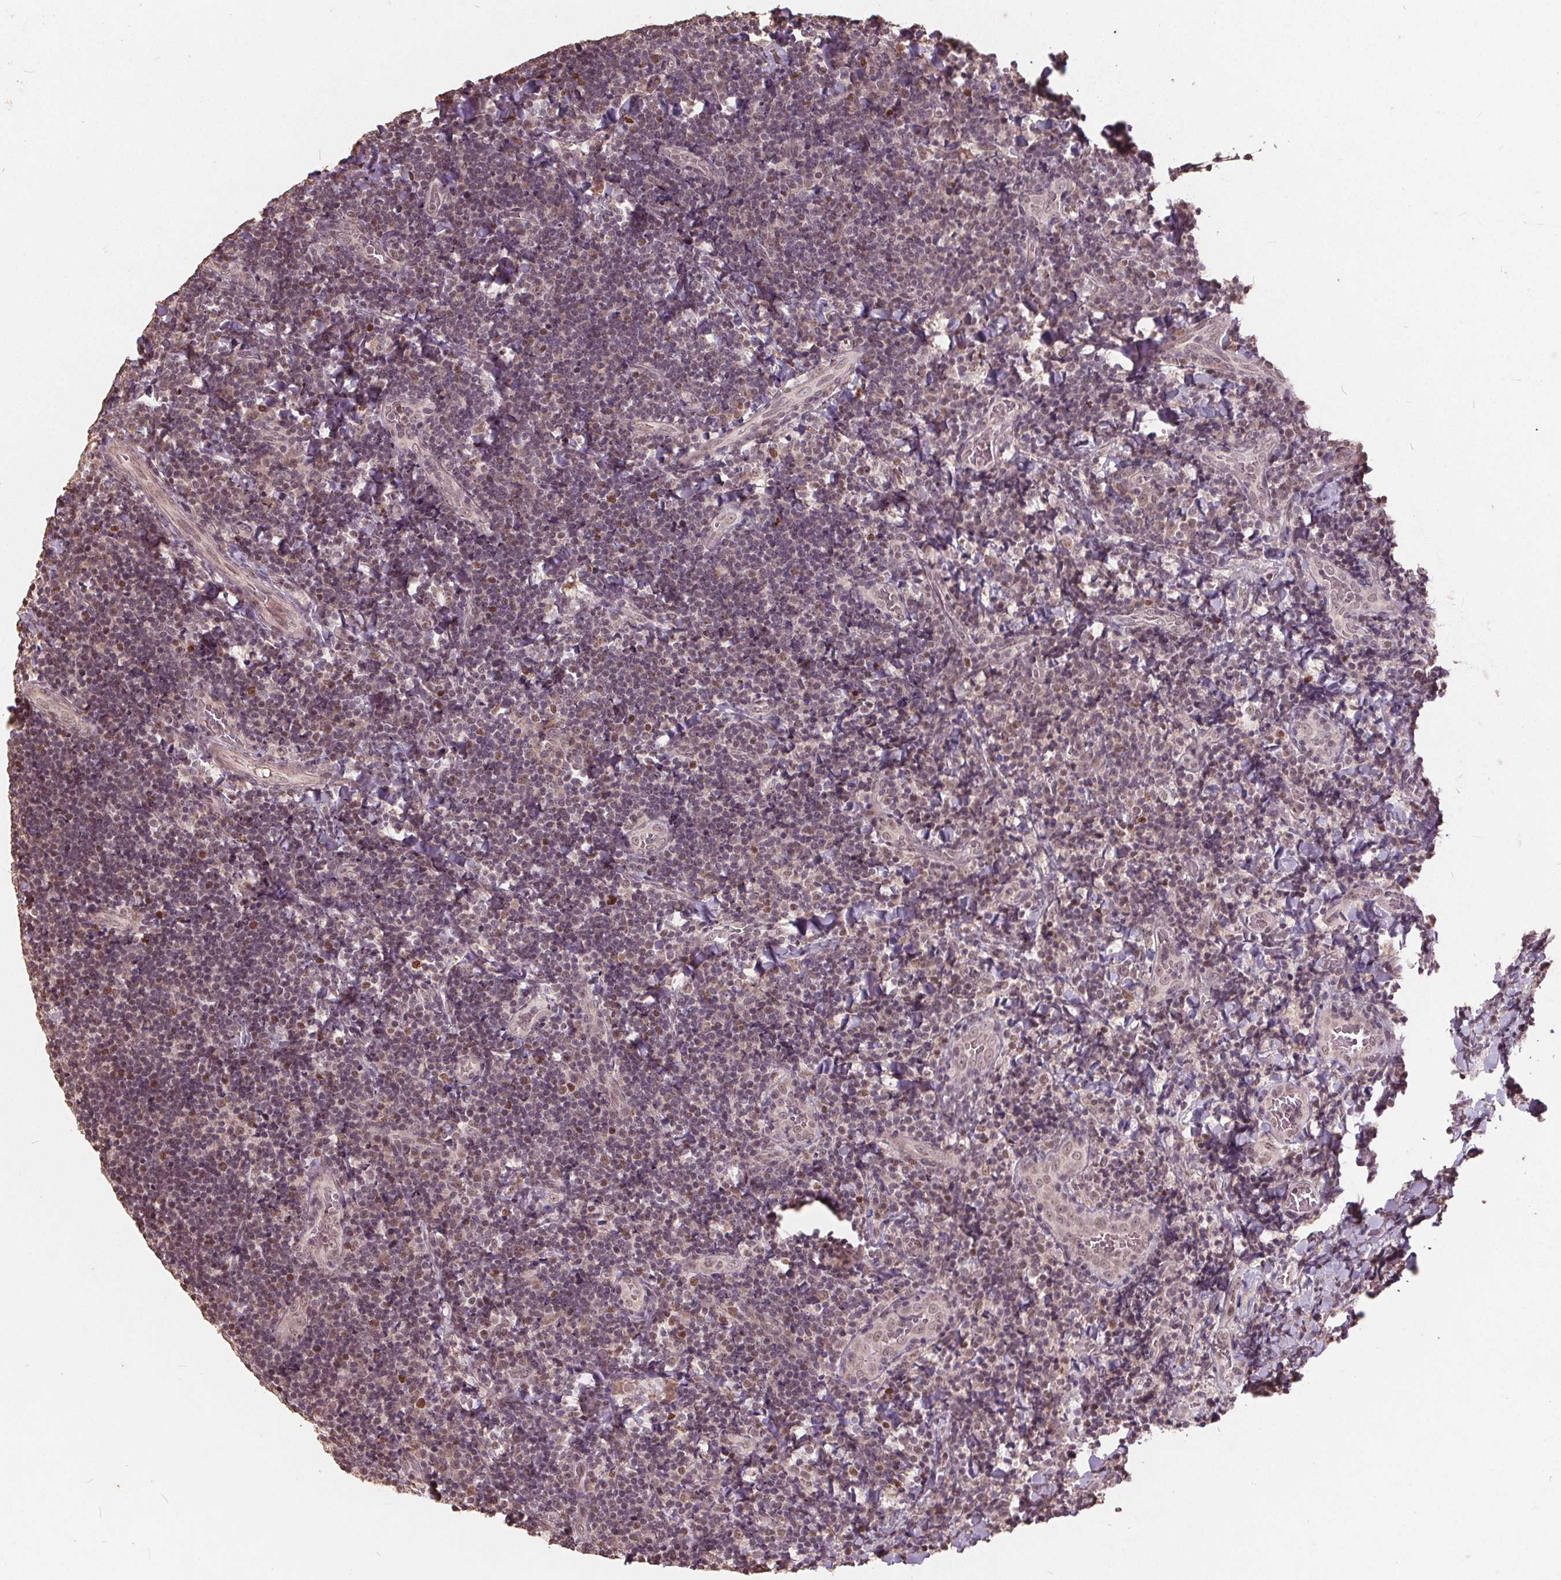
{"staining": {"intensity": "moderate", "quantity": "<25%", "location": "nuclear"}, "tissue": "tonsil", "cell_type": "Germinal center cells", "image_type": "normal", "snomed": [{"axis": "morphology", "description": "Normal tissue, NOS"}, {"axis": "topography", "description": "Tonsil"}], "caption": "A high-resolution micrograph shows IHC staining of benign tonsil, which reveals moderate nuclear staining in approximately <25% of germinal center cells. The staining is performed using DAB brown chromogen to label protein expression. The nuclei are counter-stained blue using hematoxylin.", "gene": "DNMT3B", "patient": {"sex": "male", "age": 17}}